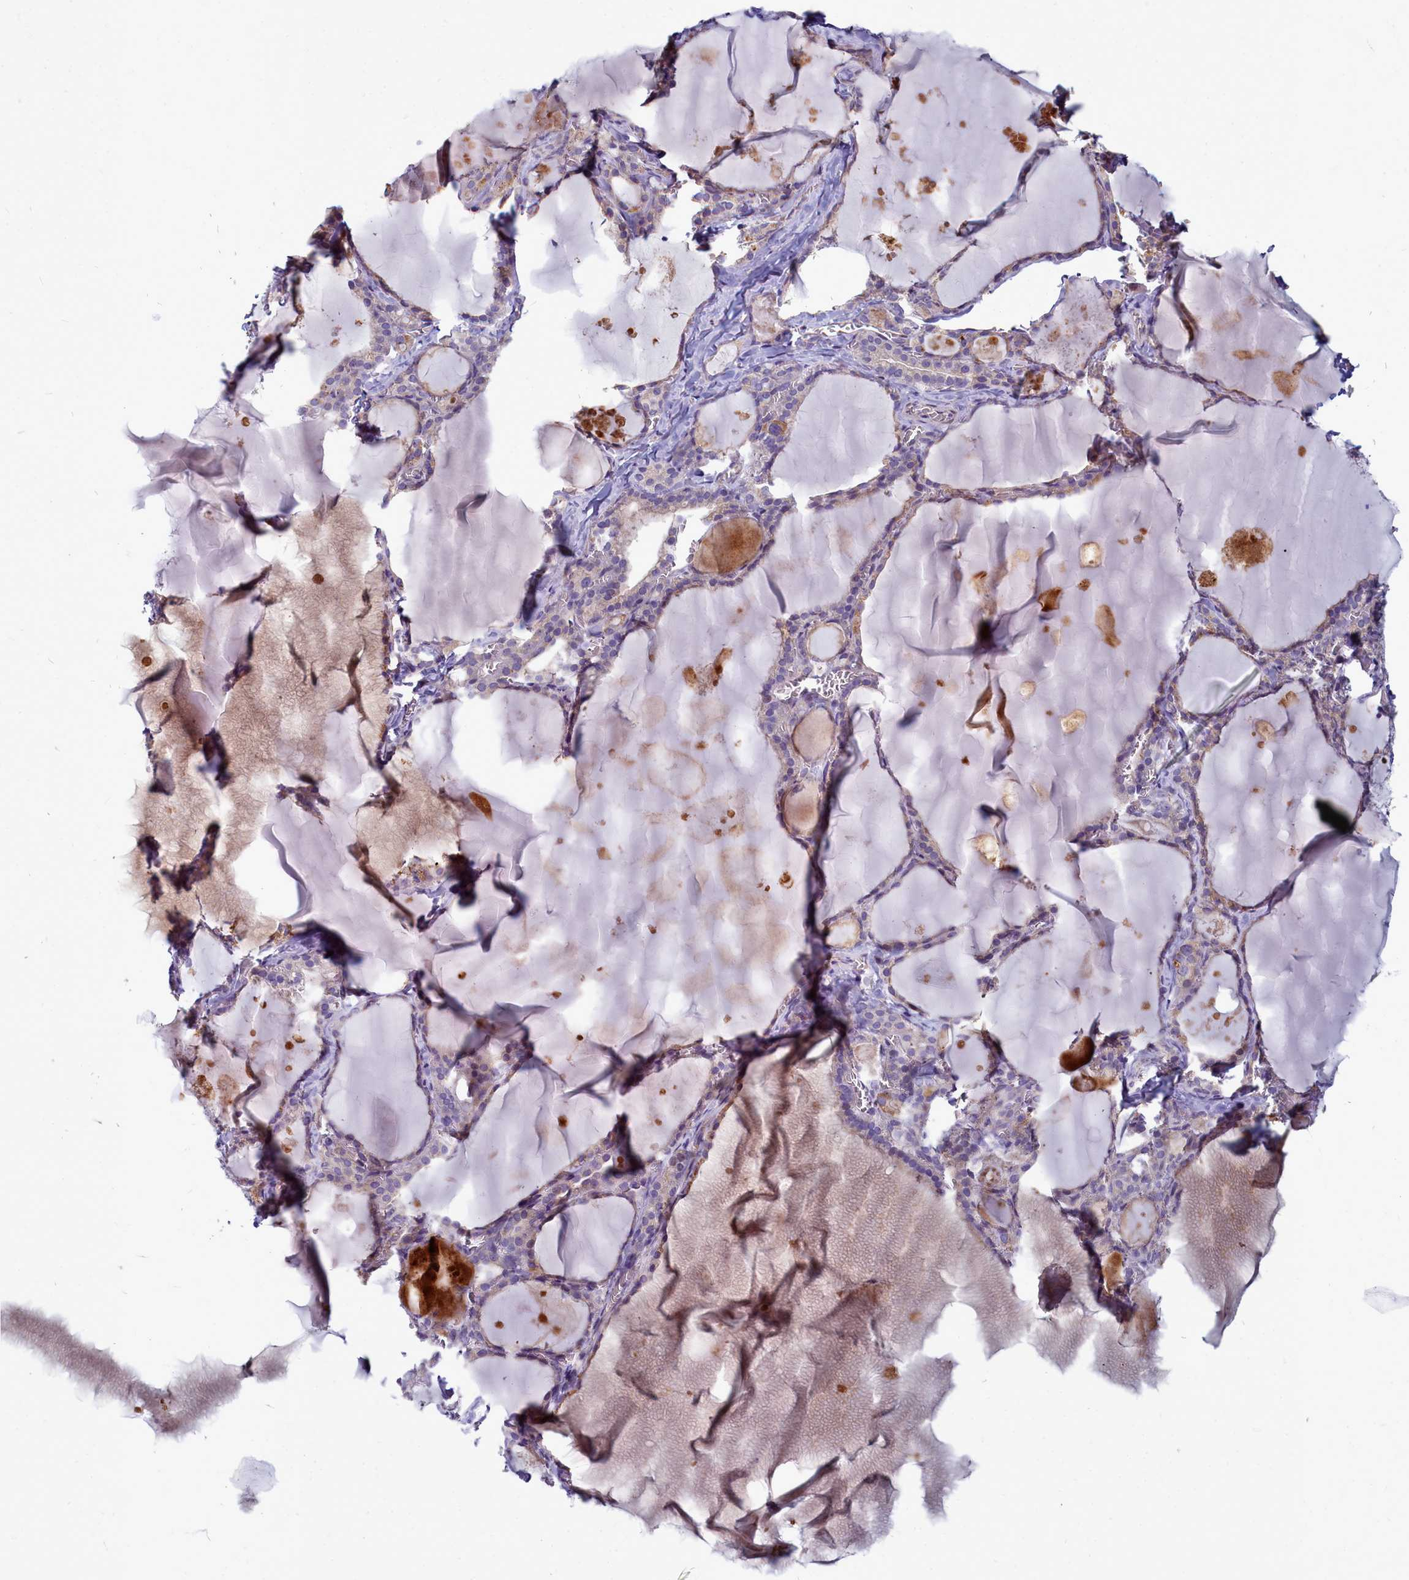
{"staining": {"intensity": "weak", "quantity": "25%-75%", "location": "cytoplasmic/membranous"}, "tissue": "thyroid gland", "cell_type": "Glandular cells", "image_type": "normal", "snomed": [{"axis": "morphology", "description": "Normal tissue, NOS"}, {"axis": "topography", "description": "Thyroid gland"}], "caption": "Immunohistochemical staining of normal human thyroid gland demonstrates 25%-75% levels of weak cytoplasmic/membranous protein expression in approximately 25%-75% of glandular cells. The protein of interest is shown in brown color, while the nuclei are stained blue.", "gene": "SMPD4", "patient": {"sex": "male", "age": 56}}